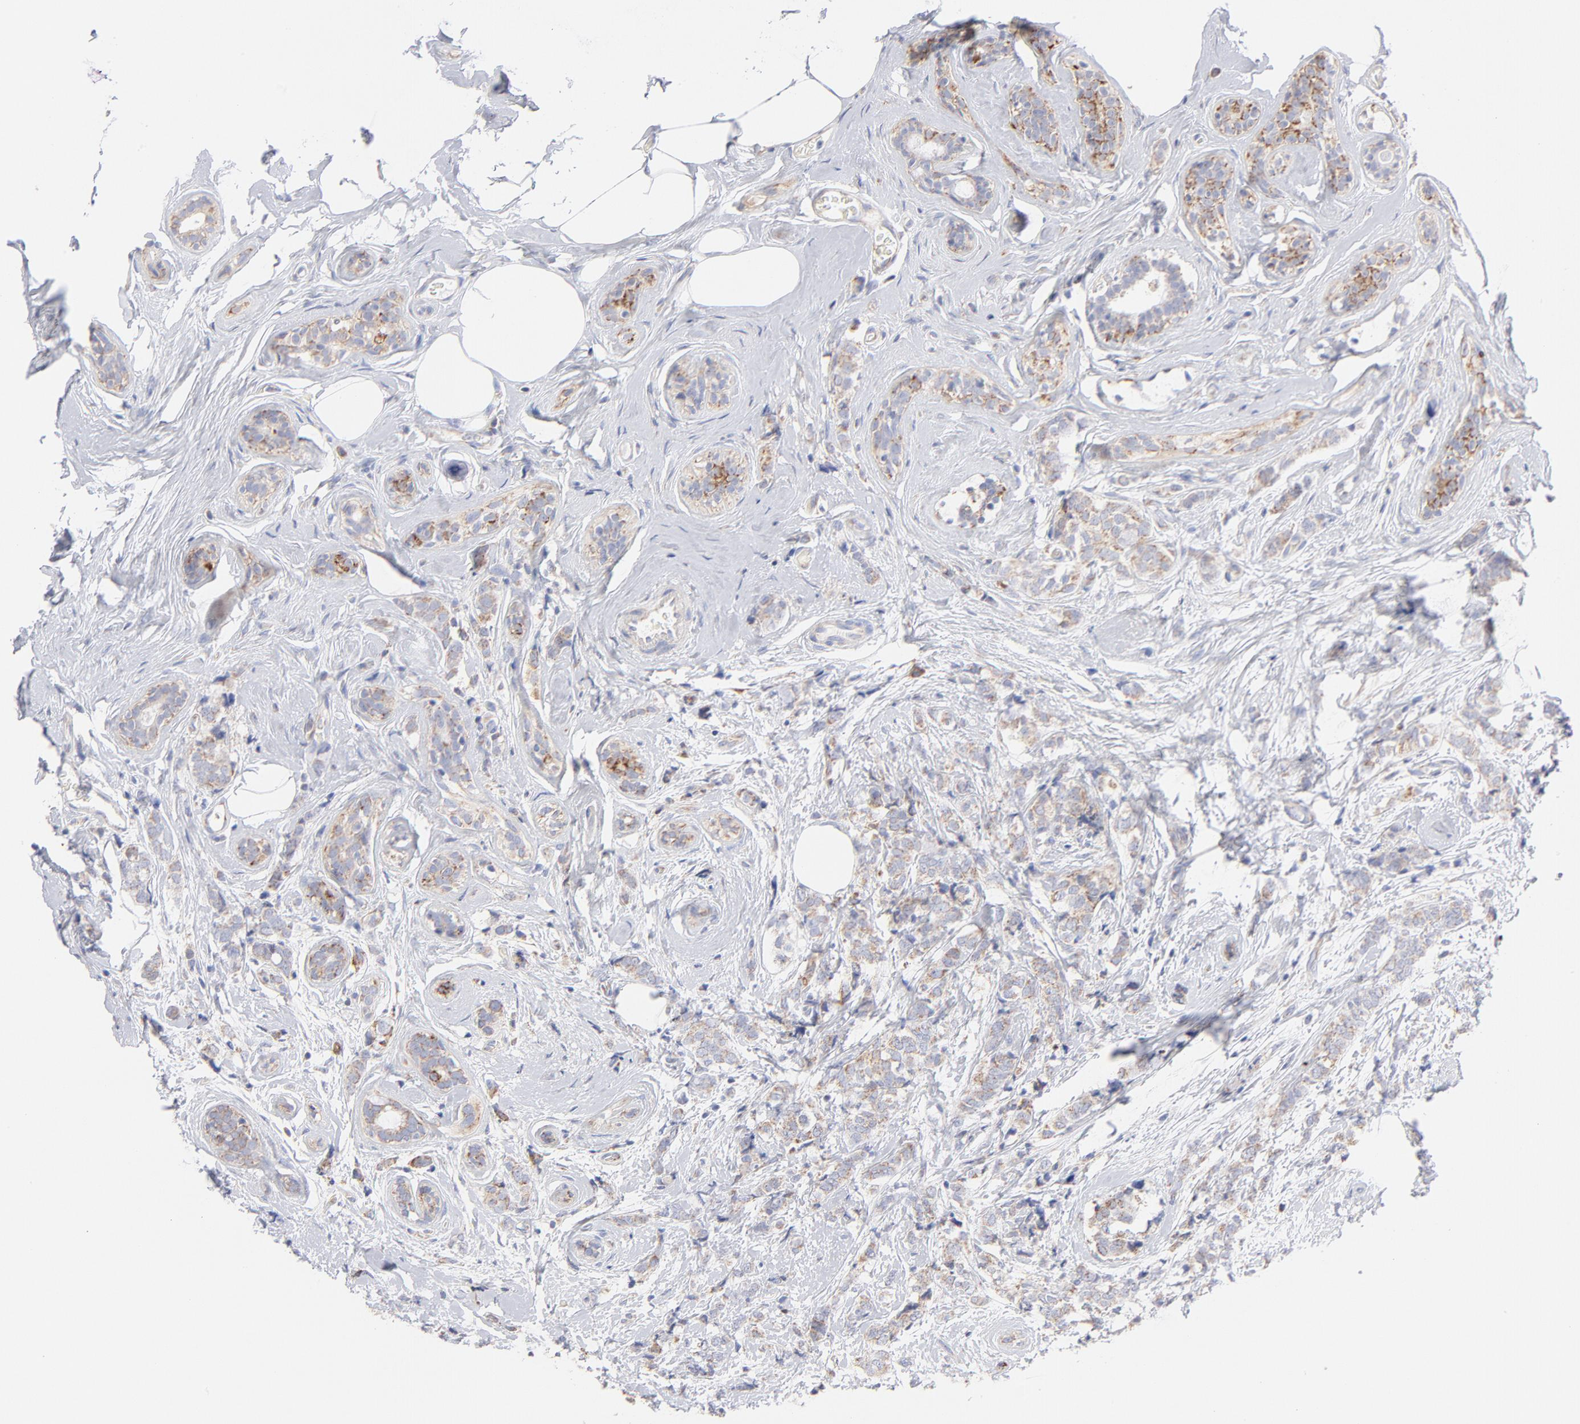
{"staining": {"intensity": "weak", "quantity": "<25%", "location": "cytoplasmic/membranous"}, "tissue": "breast cancer", "cell_type": "Tumor cells", "image_type": "cancer", "snomed": [{"axis": "morphology", "description": "Lobular carcinoma"}, {"axis": "topography", "description": "Breast"}], "caption": "Micrograph shows no significant protein expression in tumor cells of breast cancer (lobular carcinoma). The staining was performed using DAB (3,3'-diaminobenzidine) to visualize the protein expression in brown, while the nuclei were stained in blue with hematoxylin (Magnification: 20x).", "gene": "TIMM8A", "patient": {"sex": "female", "age": 60}}